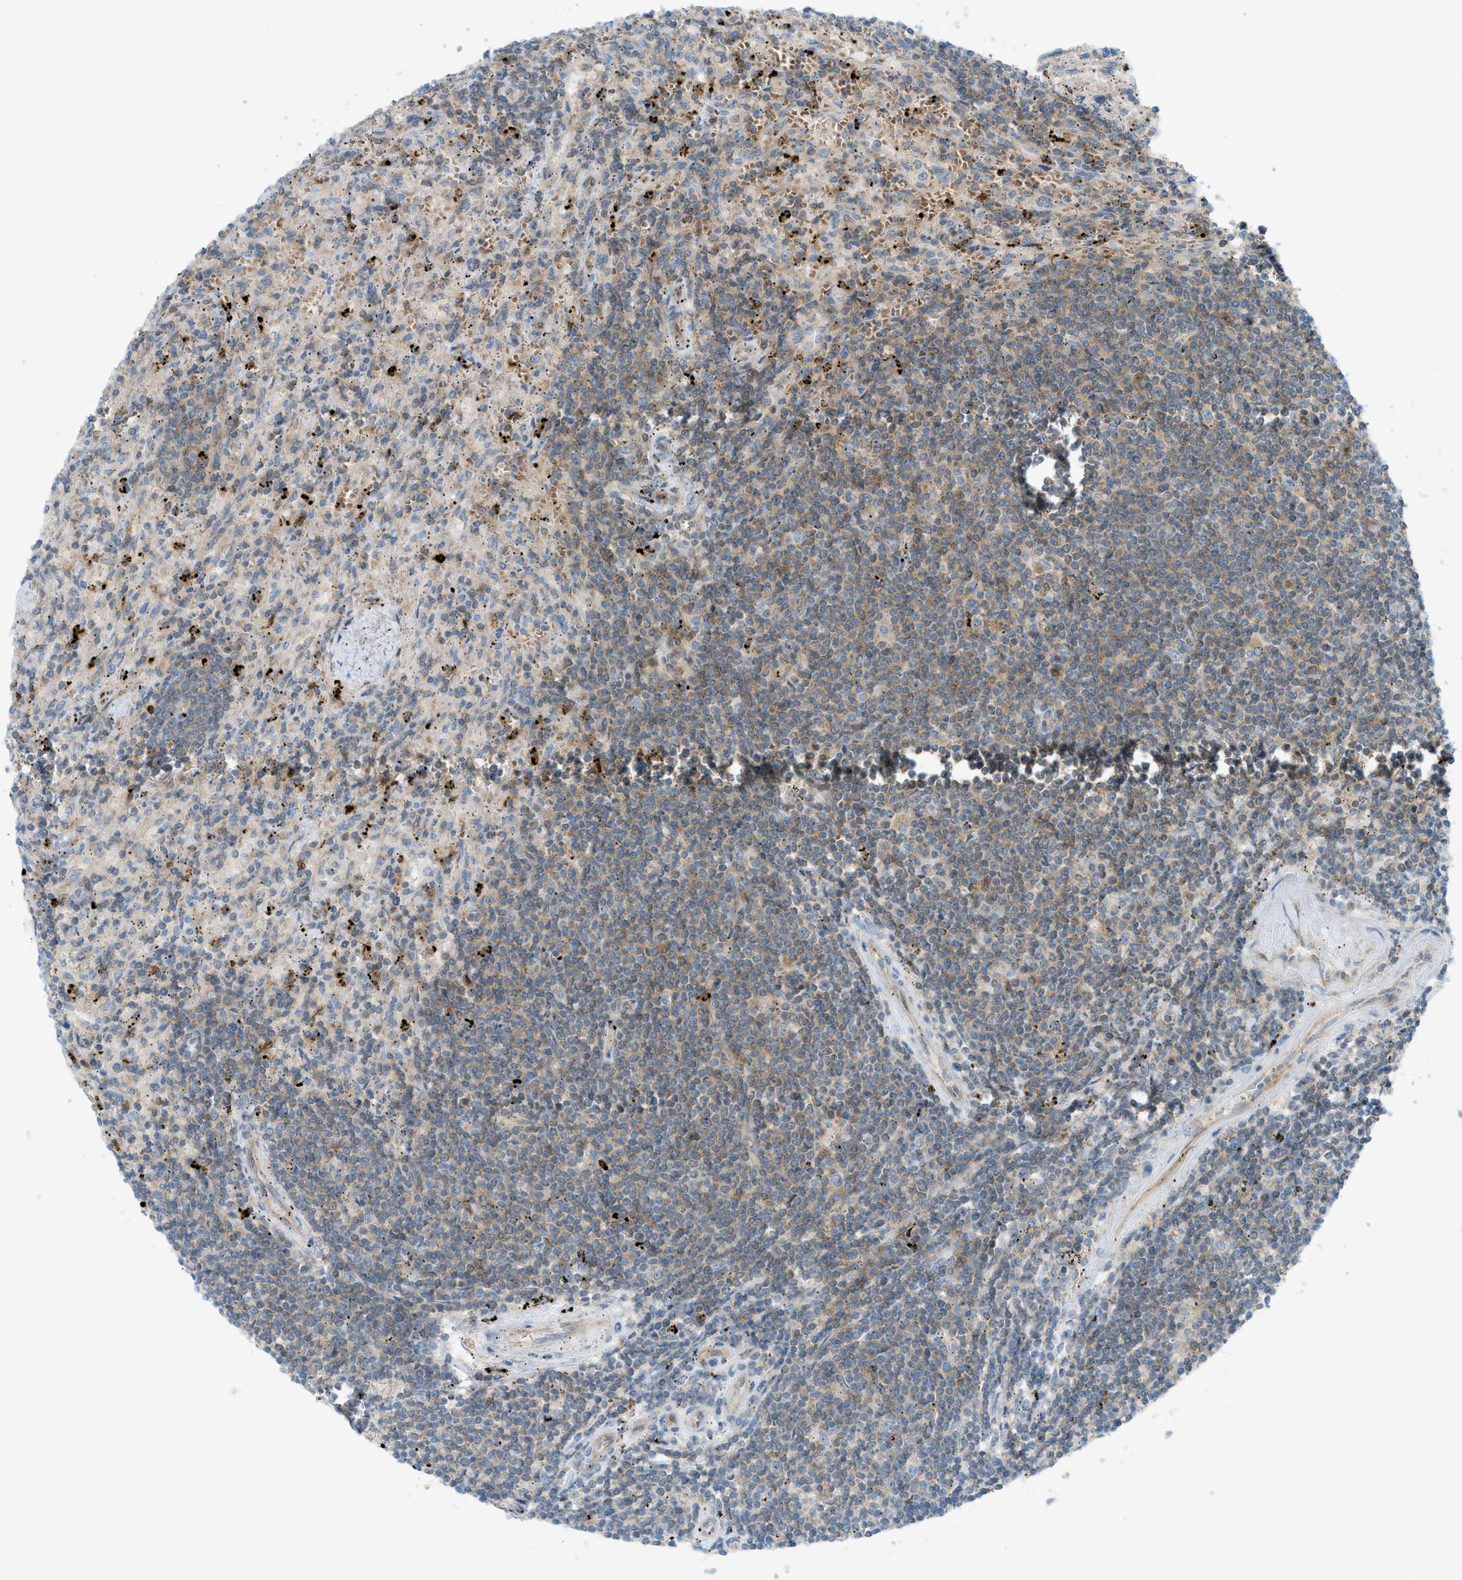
{"staining": {"intensity": "weak", "quantity": "25%-75%", "location": "cytoplasmic/membranous"}, "tissue": "lymphoma", "cell_type": "Tumor cells", "image_type": "cancer", "snomed": [{"axis": "morphology", "description": "Malignant lymphoma, non-Hodgkin's type, Low grade"}, {"axis": "topography", "description": "Spleen"}], "caption": "Malignant lymphoma, non-Hodgkin's type (low-grade) stained with a brown dye shows weak cytoplasmic/membranous positive expression in approximately 25%-75% of tumor cells.", "gene": "GRK6", "patient": {"sex": "male", "age": 76}}